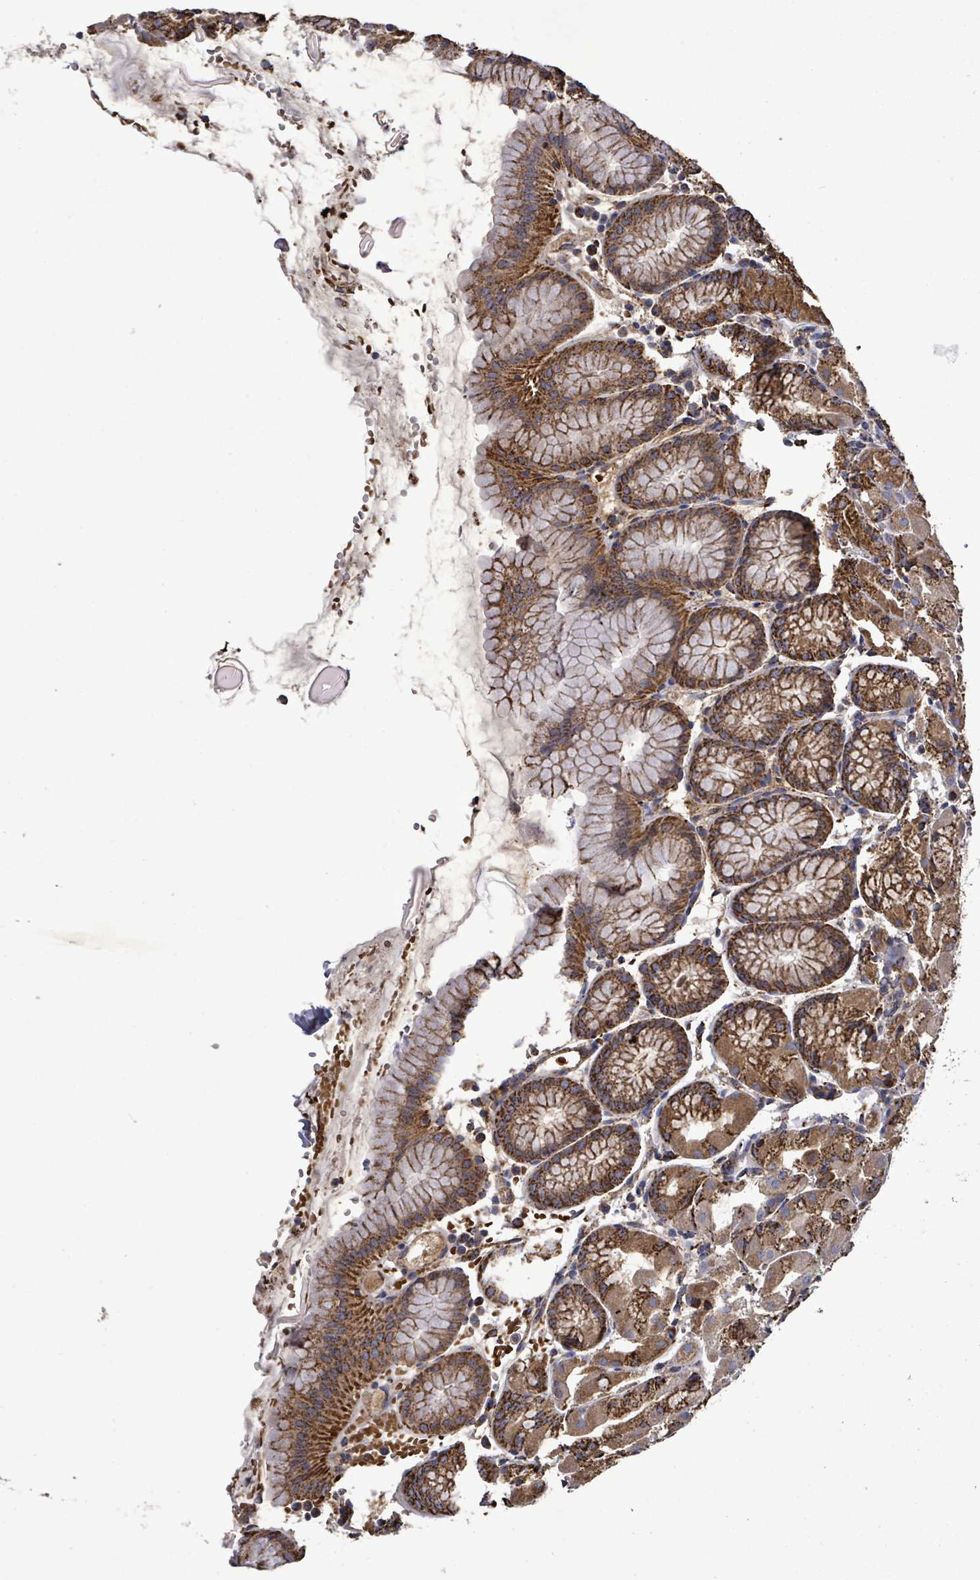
{"staining": {"intensity": "strong", "quantity": ">75%", "location": "cytoplasmic/membranous"}, "tissue": "stomach", "cell_type": "Glandular cells", "image_type": "normal", "snomed": [{"axis": "morphology", "description": "Normal tissue, NOS"}, {"axis": "topography", "description": "Stomach, upper"}], "caption": "The image shows immunohistochemical staining of benign stomach. There is strong cytoplasmic/membranous staining is seen in about >75% of glandular cells.", "gene": "MTMR12", "patient": {"sex": "male", "age": 47}}